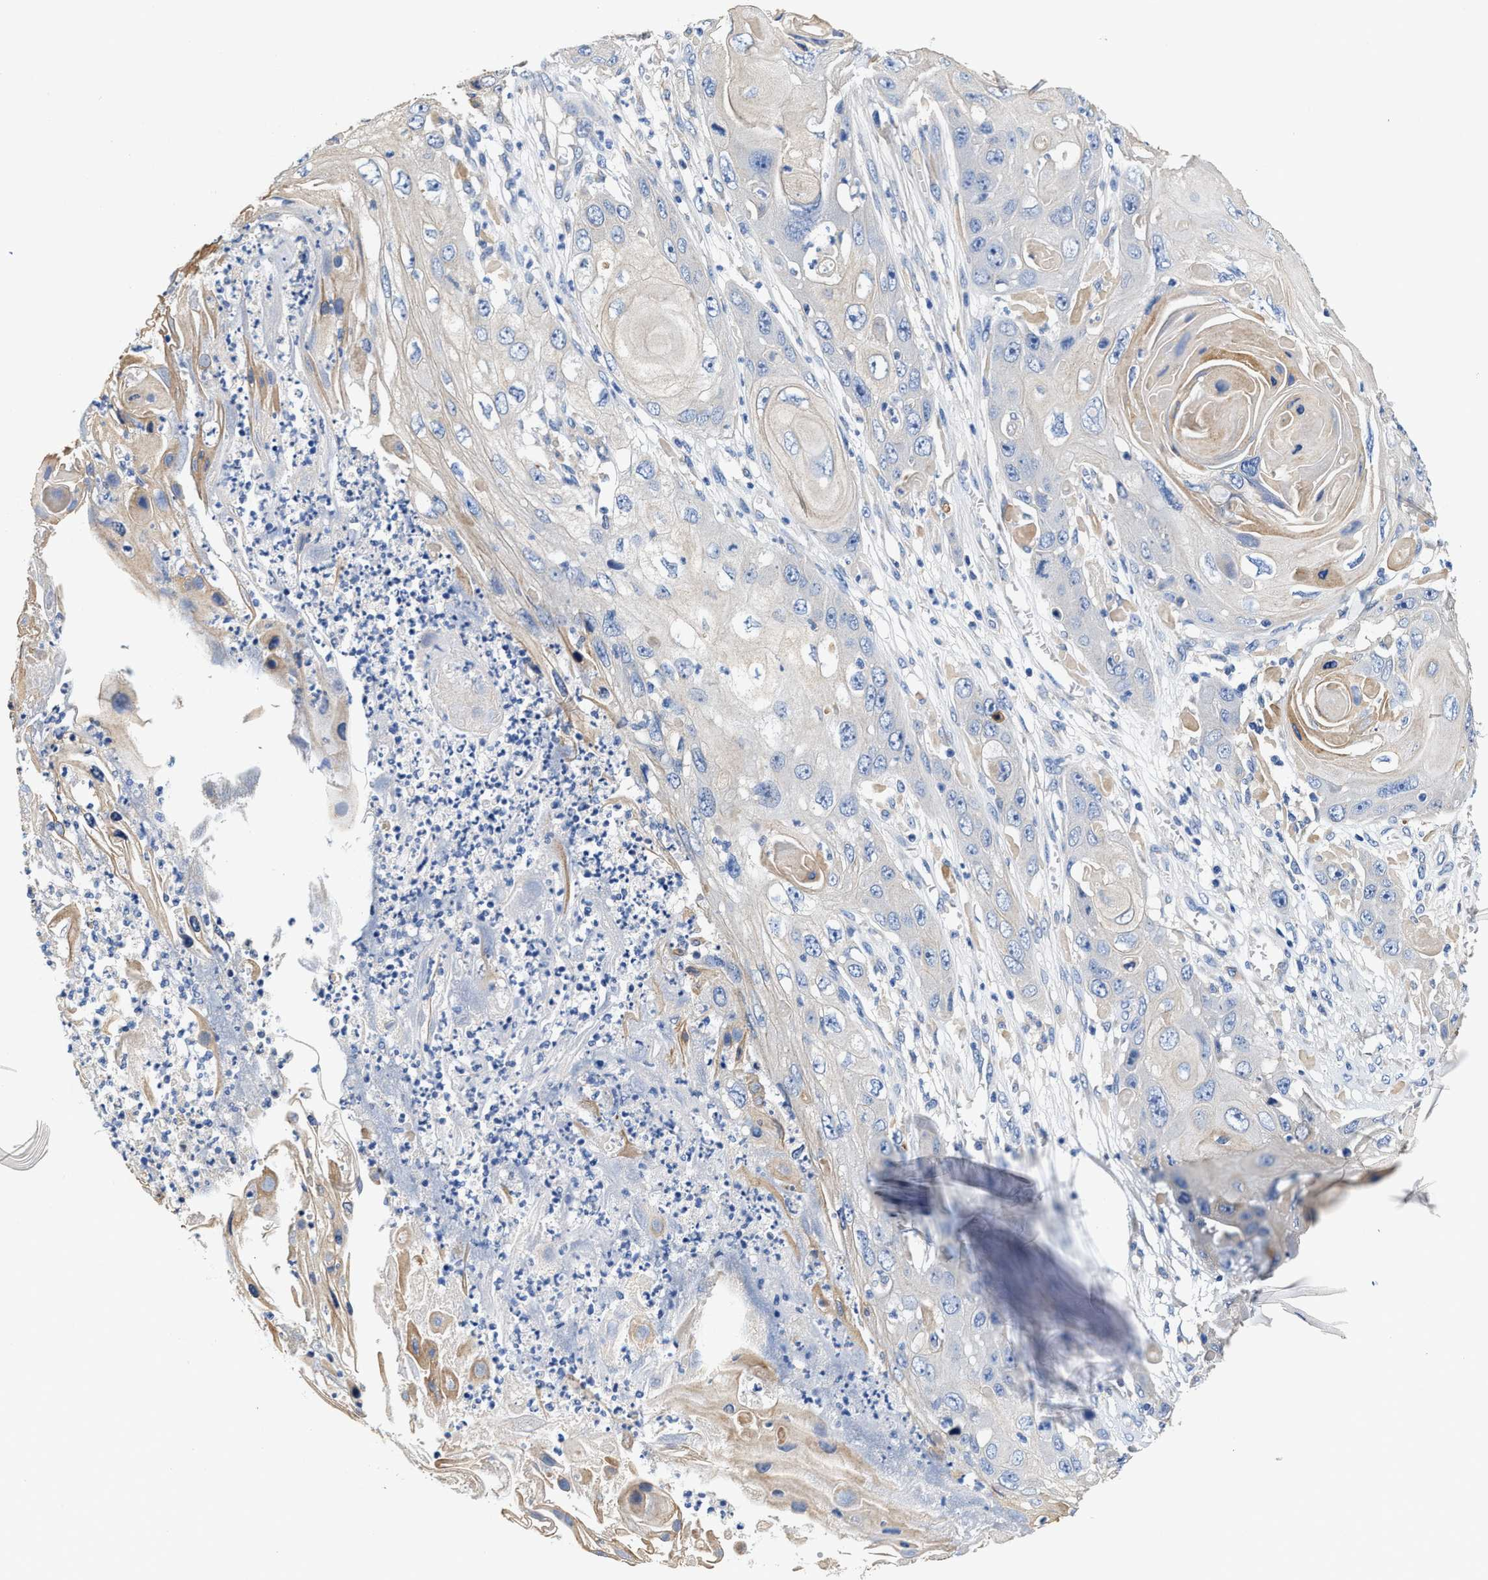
{"staining": {"intensity": "negative", "quantity": "none", "location": "none"}, "tissue": "skin cancer", "cell_type": "Tumor cells", "image_type": "cancer", "snomed": [{"axis": "morphology", "description": "Squamous cell carcinoma, NOS"}, {"axis": "topography", "description": "Skin"}], "caption": "Protein analysis of skin squamous cell carcinoma reveals no significant expression in tumor cells. (Immunohistochemistry, brightfield microscopy, high magnification).", "gene": "PEG10", "patient": {"sex": "male", "age": 55}}